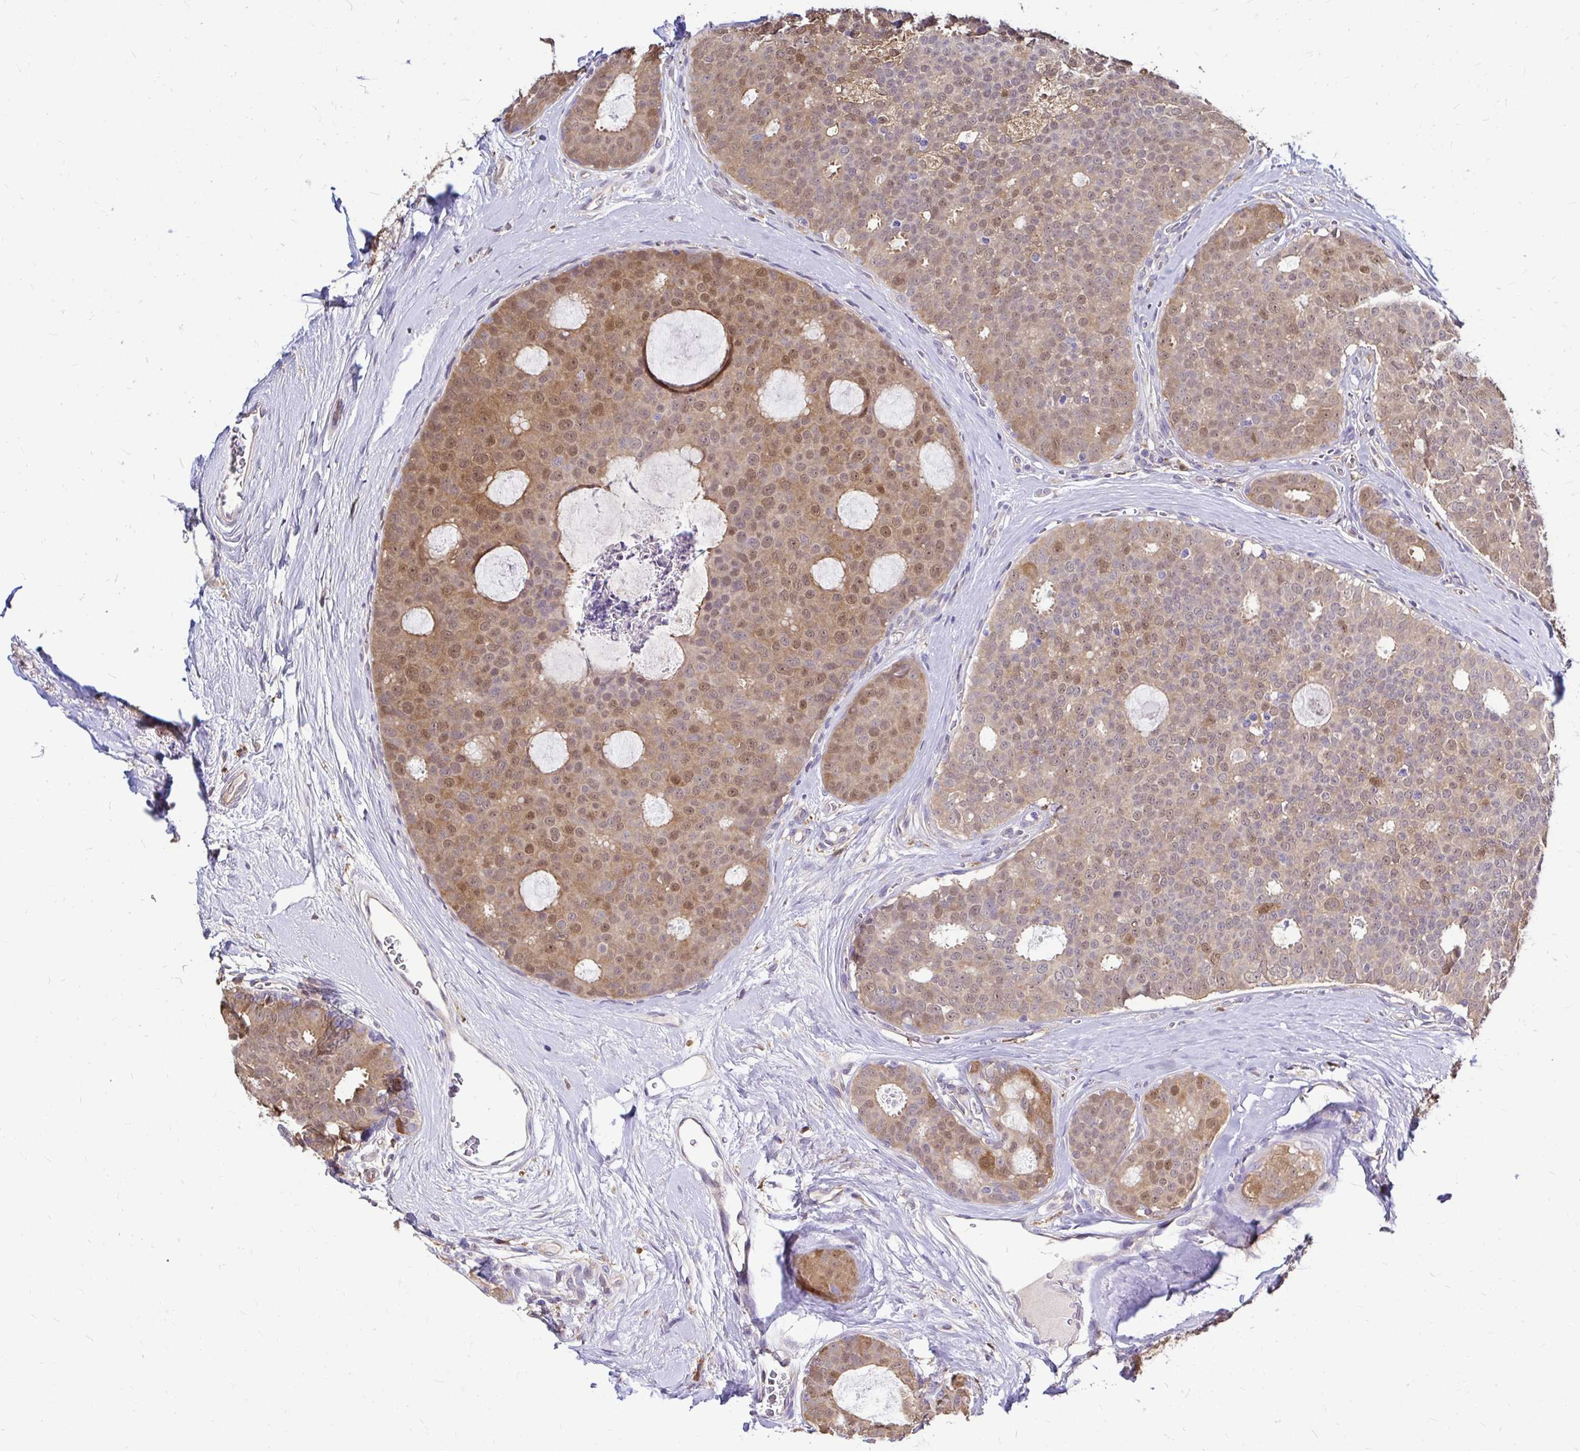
{"staining": {"intensity": "moderate", "quantity": "25%-75%", "location": "cytoplasmic/membranous,nuclear"}, "tissue": "breast cancer", "cell_type": "Tumor cells", "image_type": "cancer", "snomed": [{"axis": "morphology", "description": "Duct carcinoma"}, {"axis": "topography", "description": "Breast"}], "caption": "Protein expression analysis of intraductal carcinoma (breast) displays moderate cytoplasmic/membranous and nuclear staining in approximately 25%-75% of tumor cells.", "gene": "IDH1", "patient": {"sex": "female", "age": 45}}